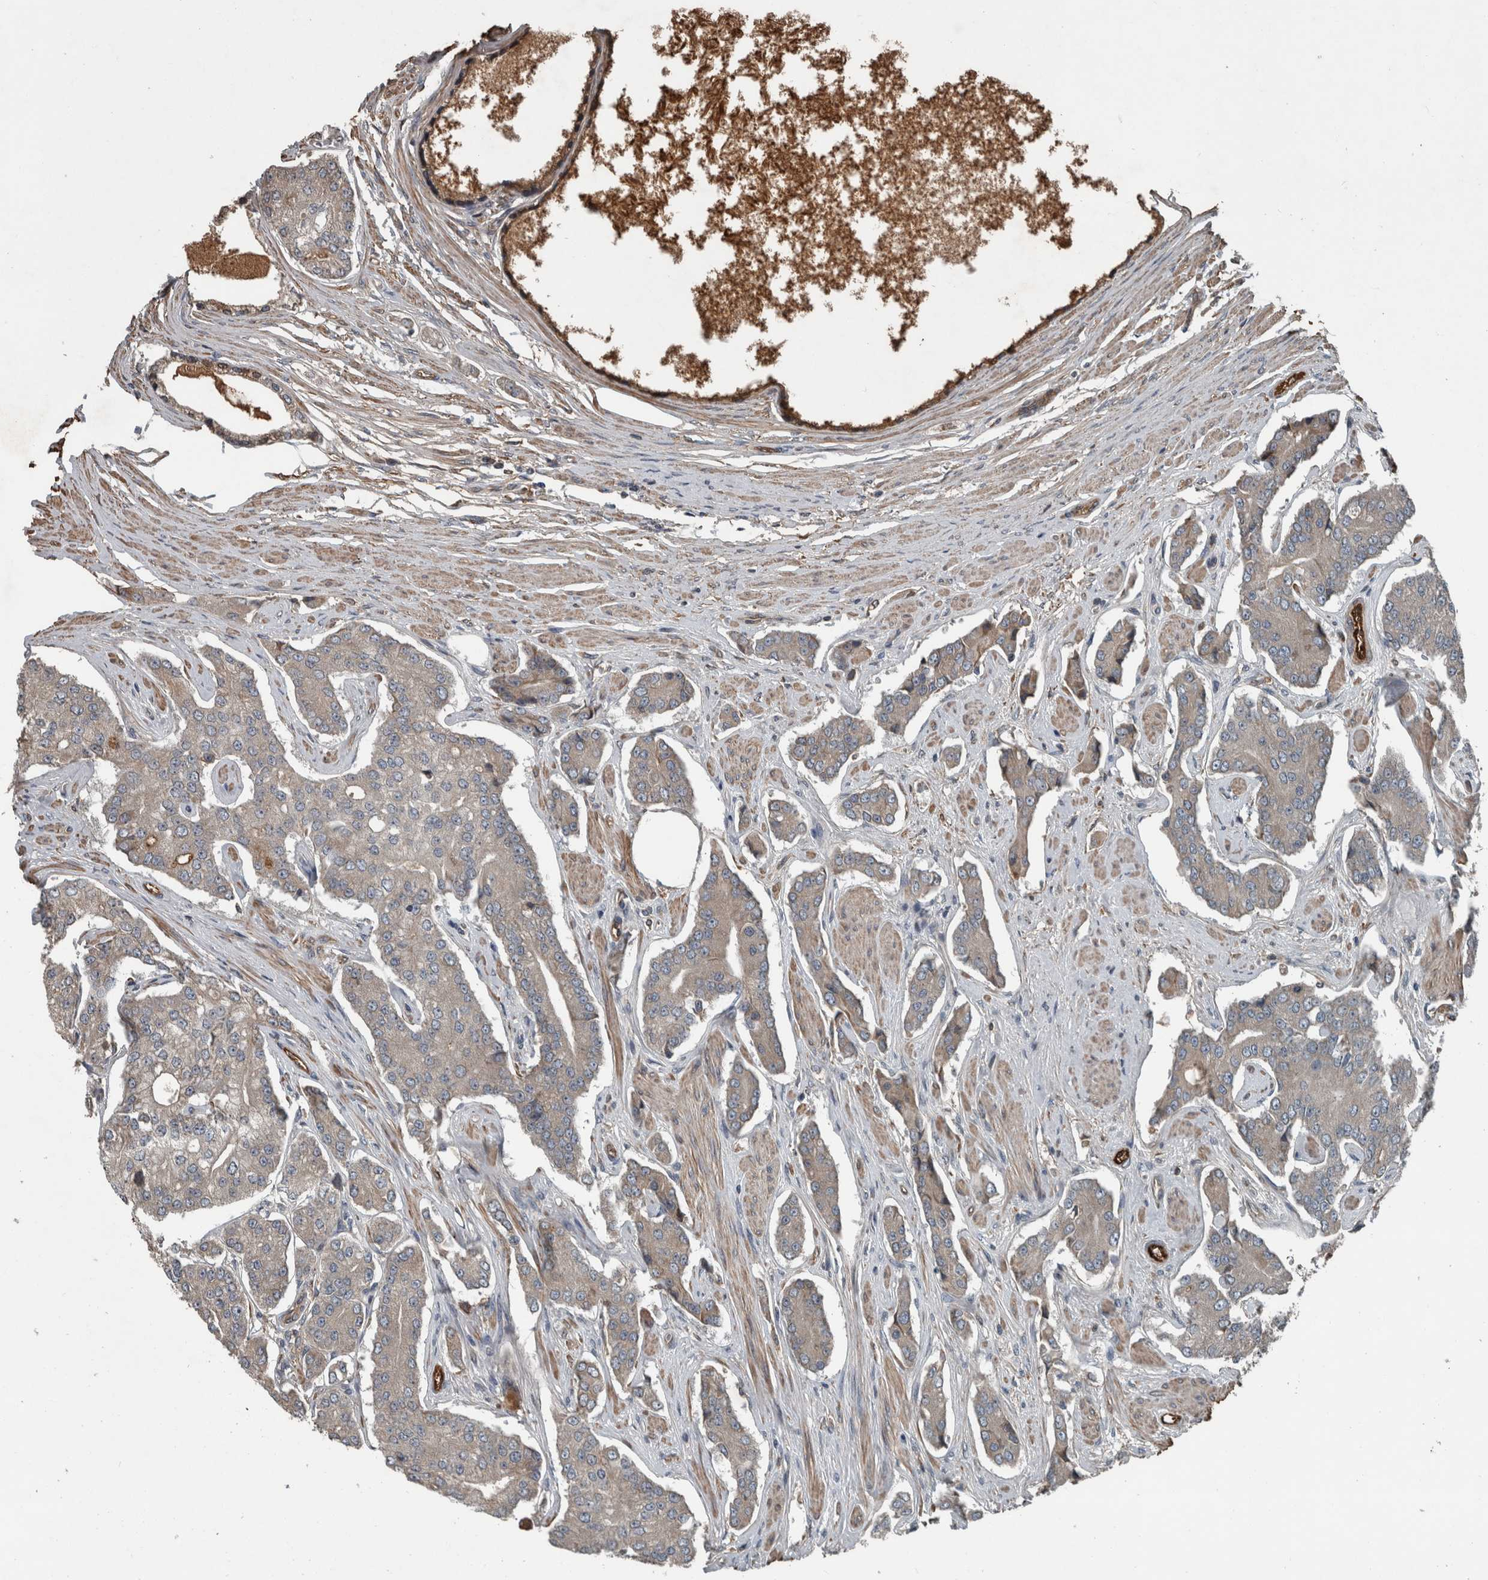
{"staining": {"intensity": "weak", "quantity": ">75%", "location": "cytoplasmic/membranous"}, "tissue": "prostate cancer", "cell_type": "Tumor cells", "image_type": "cancer", "snomed": [{"axis": "morphology", "description": "Adenocarcinoma, High grade"}, {"axis": "topography", "description": "Prostate"}], "caption": "Protein analysis of prostate cancer tissue shows weak cytoplasmic/membranous staining in about >75% of tumor cells.", "gene": "EXOC8", "patient": {"sex": "male", "age": 71}}